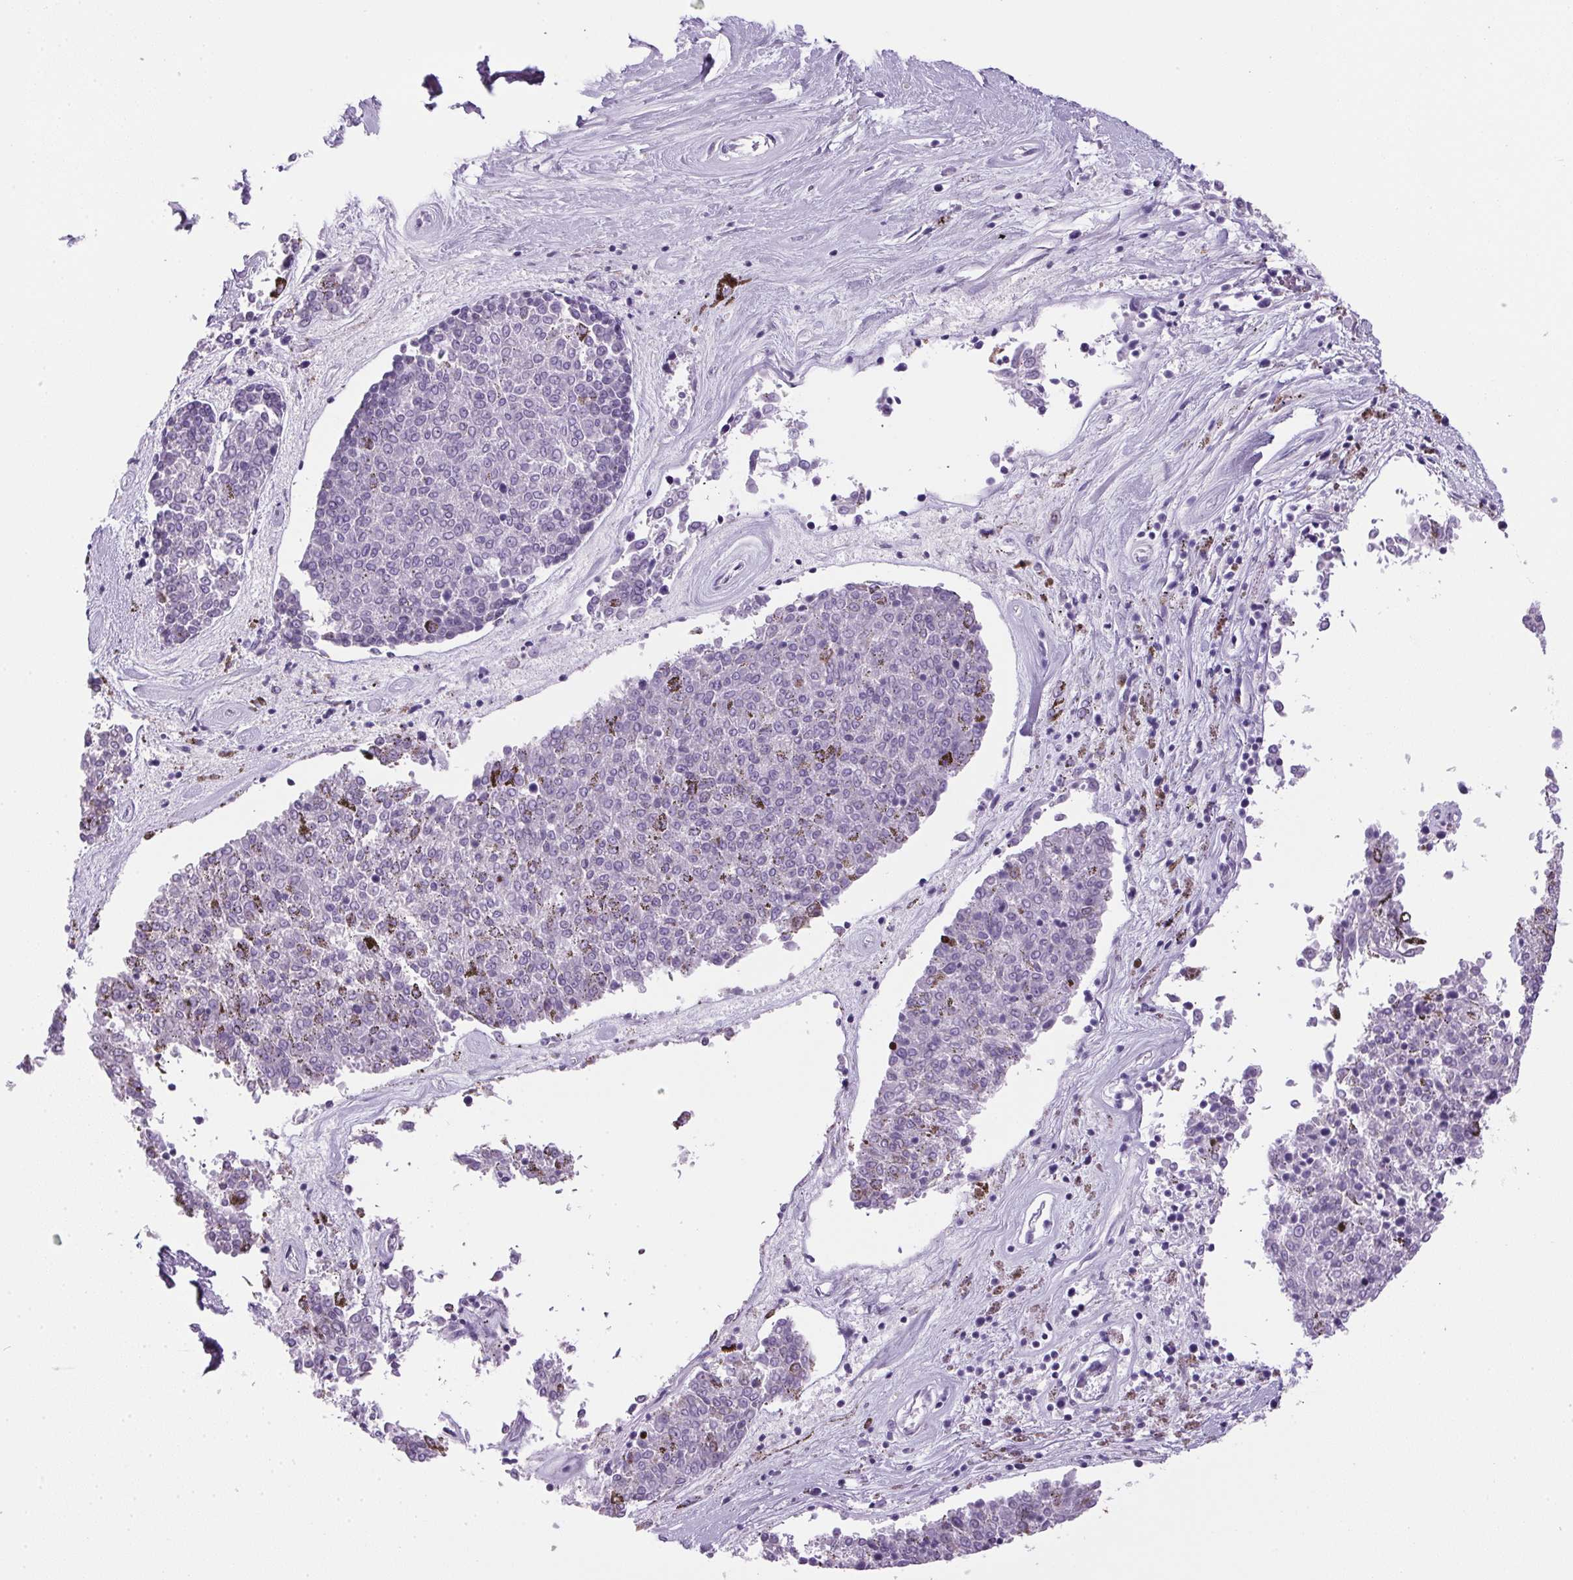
{"staining": {"intensity": "negative", "quantity": "none", "location": "none"}, "tissue": "melanoma", "cell_type": "Tumor cells", "image_type": "cancer", "snomed": [{"axis": "morphology", "description": "Malignant melanoma, NOS"}, {"axis": "topography", "description": "Skin"}], "caption": "Immunohistochemistry micrograph of neoplastic tissue: melanoma stained with DAB (3,3'-diaminobenzidine) displays no significant protein staining in tumor cells.", "gene": "S100A2", "patient": {"sex": "female", "age": 72}}